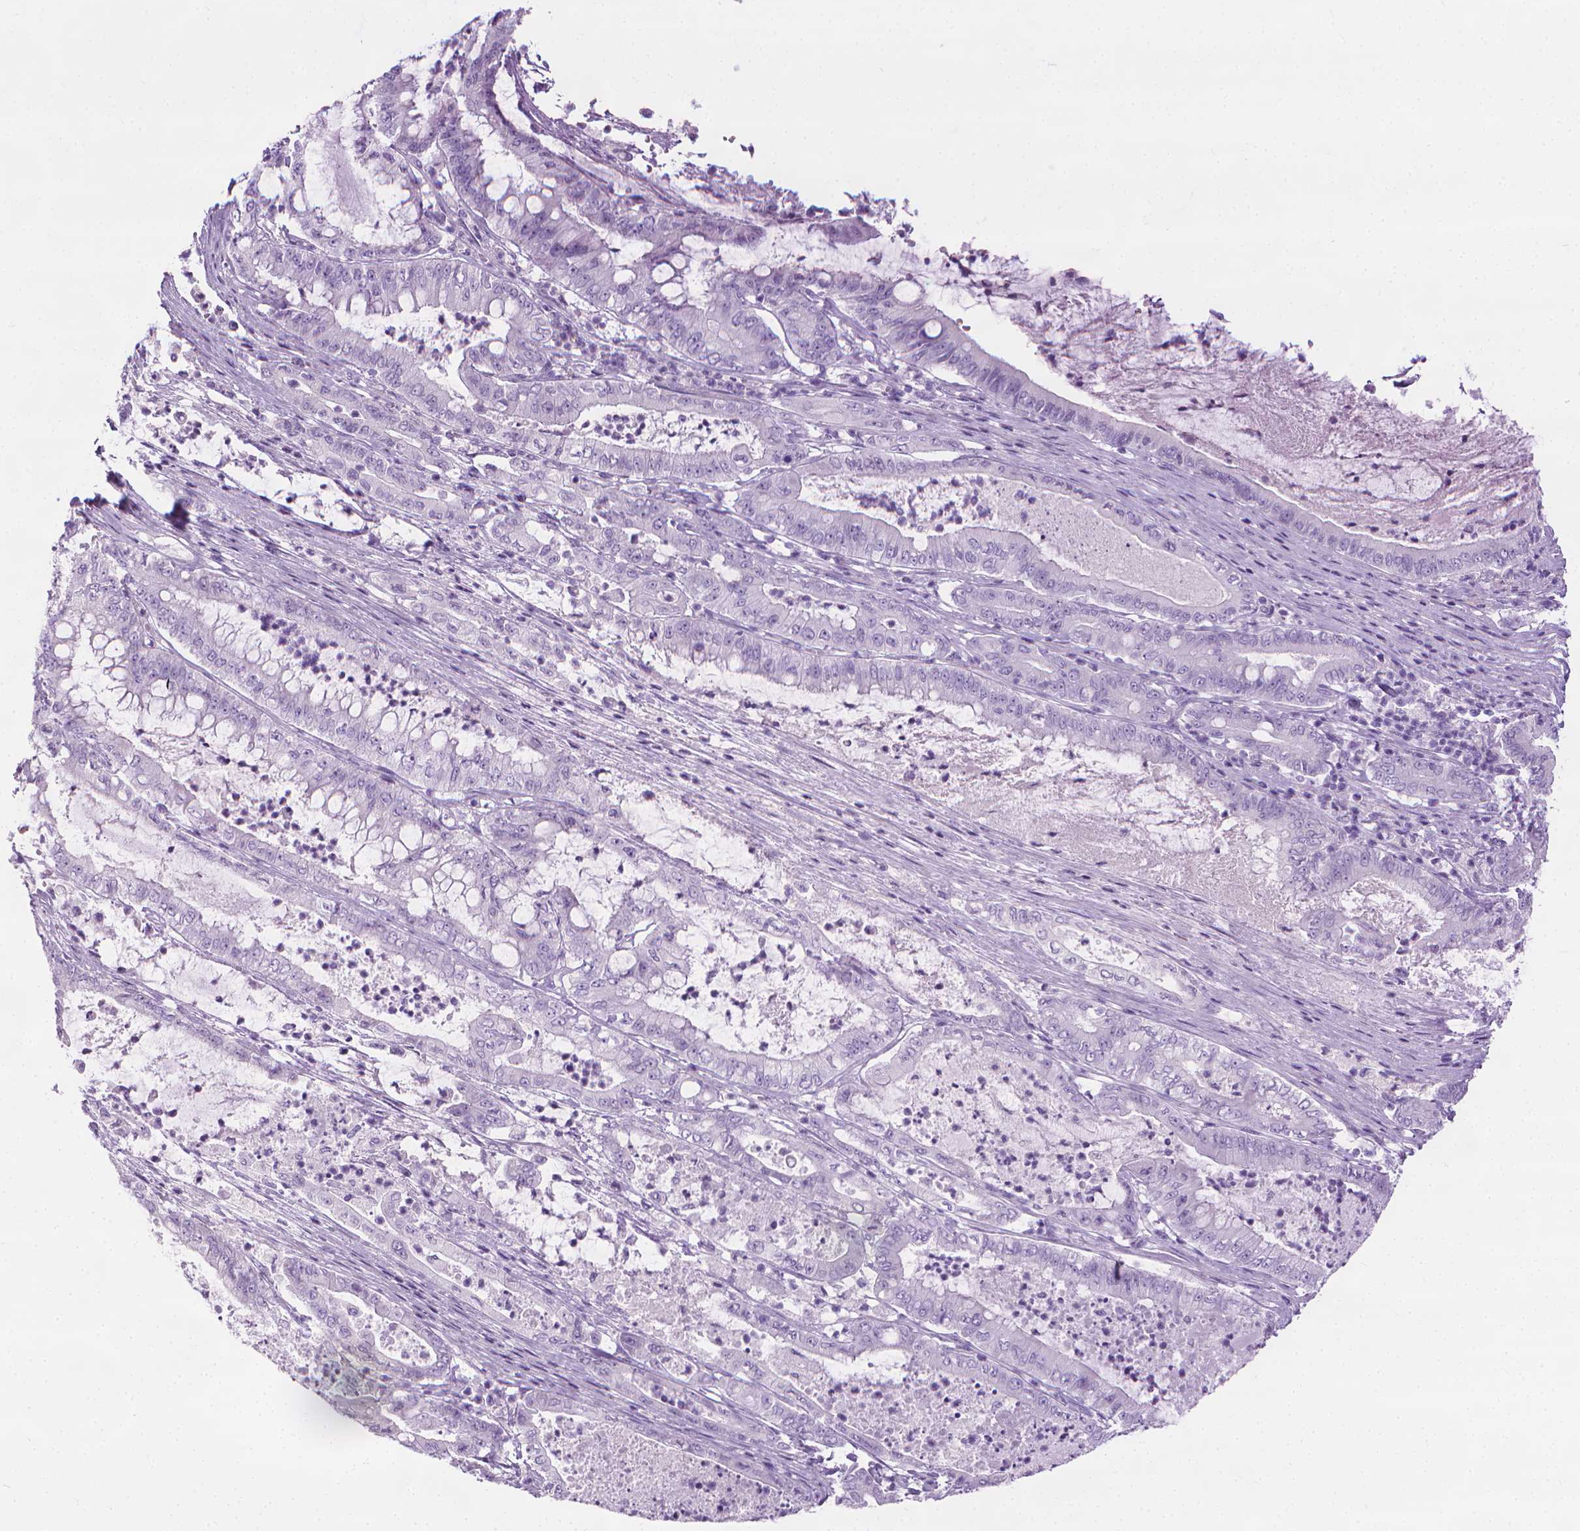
{"staining": {"intensity": "negative", "quantity": "none", "location": "none"}, "tissue": "pancreatic cancer", "cell_type": "Tumor cells", "image_type": "cancer", "snomed": [{"axis": "morphology", "description": "Adenocarcinoma, NOS"}, {"axis": "topography", "description": "Pancreas"}], "caption": "DAB immunohistochemical staining of adenocarcinoma (pancreatic) reveals no significant staining in tumor cells.", "gene": "DNAI7", "patient": {"sex": "male", "age": 71}}